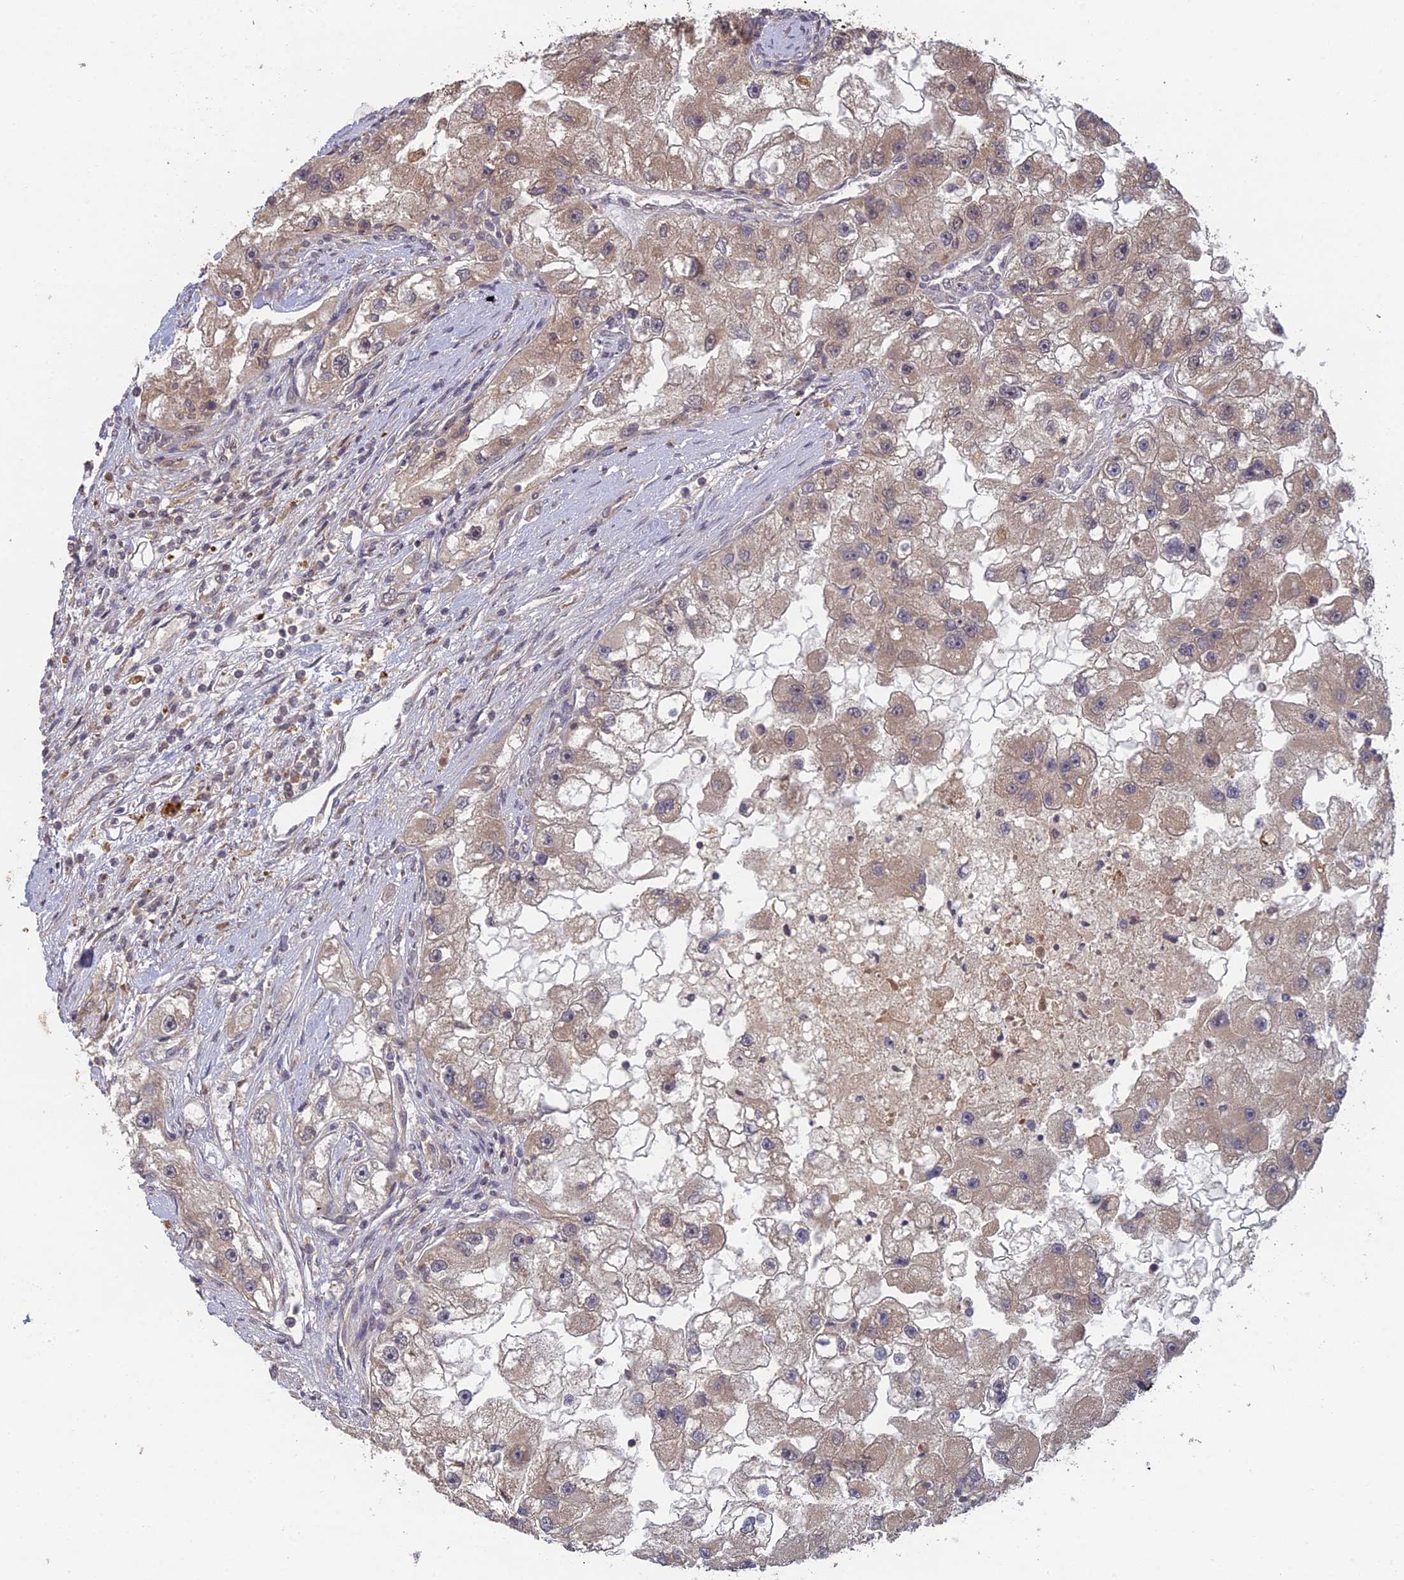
{"staining": {"intensity": "weak", "quantity": ">75%", "location": "cytoplasmic/membranous"}, "tissue": "renal cancer", "cell_type": "Tumor cells", "image_type": "cancer", "snomed": [{"axis": "morphology", "description": "Adenocarcinoma, NOS"}, {"axis": "topography", "description": "Kidney"}], "caption": "Renal cancer stained with immunohistochemistry reveals weak cytoplasmic/membranous staining in about >75% of tumor cells. (DAB IHC with brightfield microscopy, high magnification).", "gene": "RANBP3", "patient": {"sex": "male", "age": 63}}